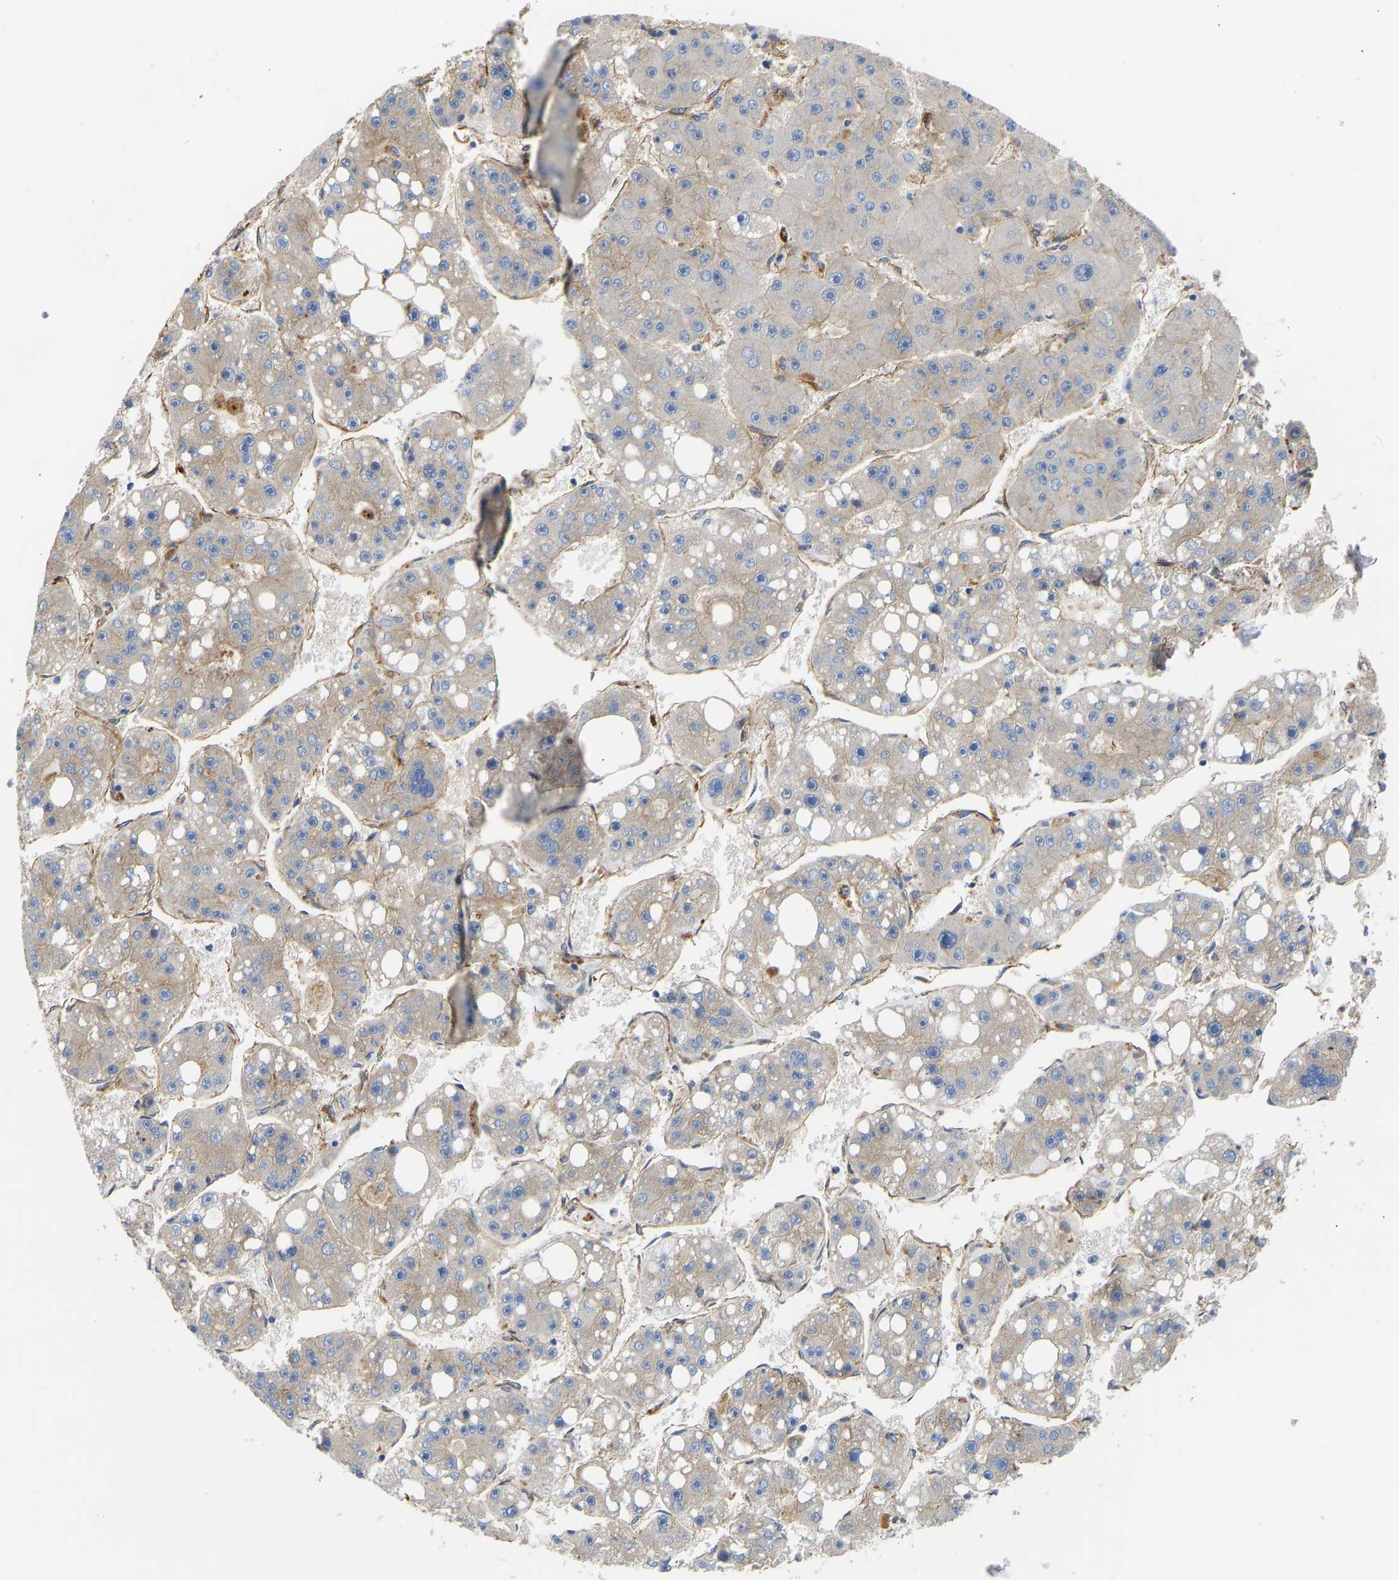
{"staining": {"intensity": "weak", "quantity": "<25%", "location": "cytoplasmic/membranous"}, "tissue": "liver cancer", "cell_type": "Tumor cells", "image_type": "cancer", "snomed": [{"axis": "morphology", "description": "Carcinoma, Hepatocellular, NOS"}, {"axis": "topography", "description": "Liver"}], "caption": "IHC histopathology image of neoplastic tissue: liver hepatocellular carcinoma stained with DAB demonstrates no significant protein expression in tumor cells. The staining was performed using DAB to visualize the protein expression in brown, while the nuclei were stained in blue with hematoxylin (Magnification: 20x).", "gene": "MYO1C", "patient": {"sex": "female", "age": 61}}